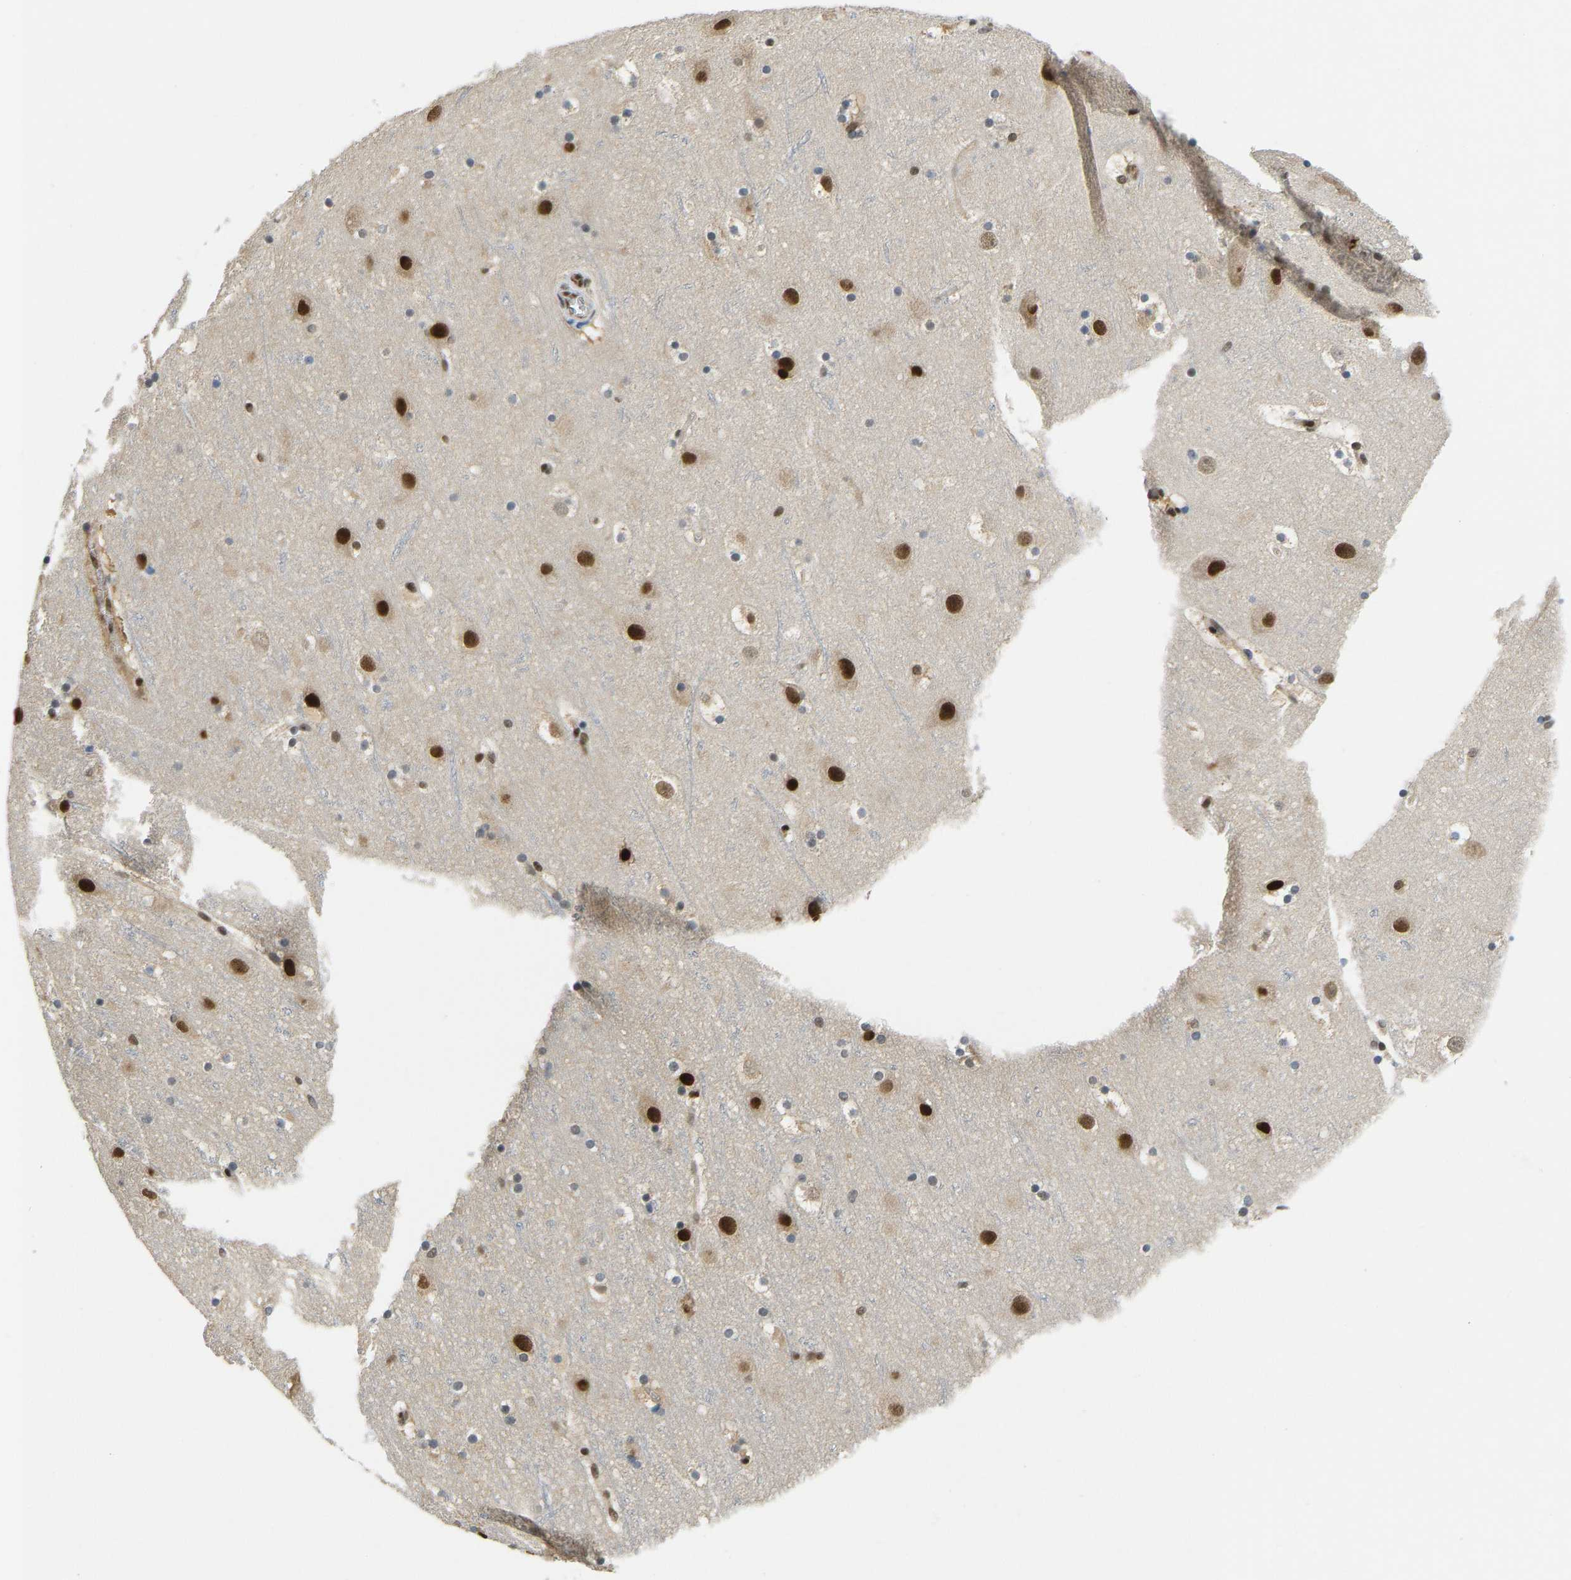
{"staining": {"intensity": "moderate", "quantity": ">75%", "location": "nuclear"}, "tissue": "cerebral cortex", "cell_type": "Endothelial cells", "image_type": "normal", "snomed": [{"axis": "morphology", "description": "Normal tissue, NOS"}, {"axis": "topography", "description": "Cerebral cortex"}], "caption": "Cerebral cortex stained with immunohistochemistry (IHC) exhibits moderate nuclear expression in approximately >75% of endothelial cells.", "gene": "ZSCAN20", "patient": {"sex": "male", "age": 45}}